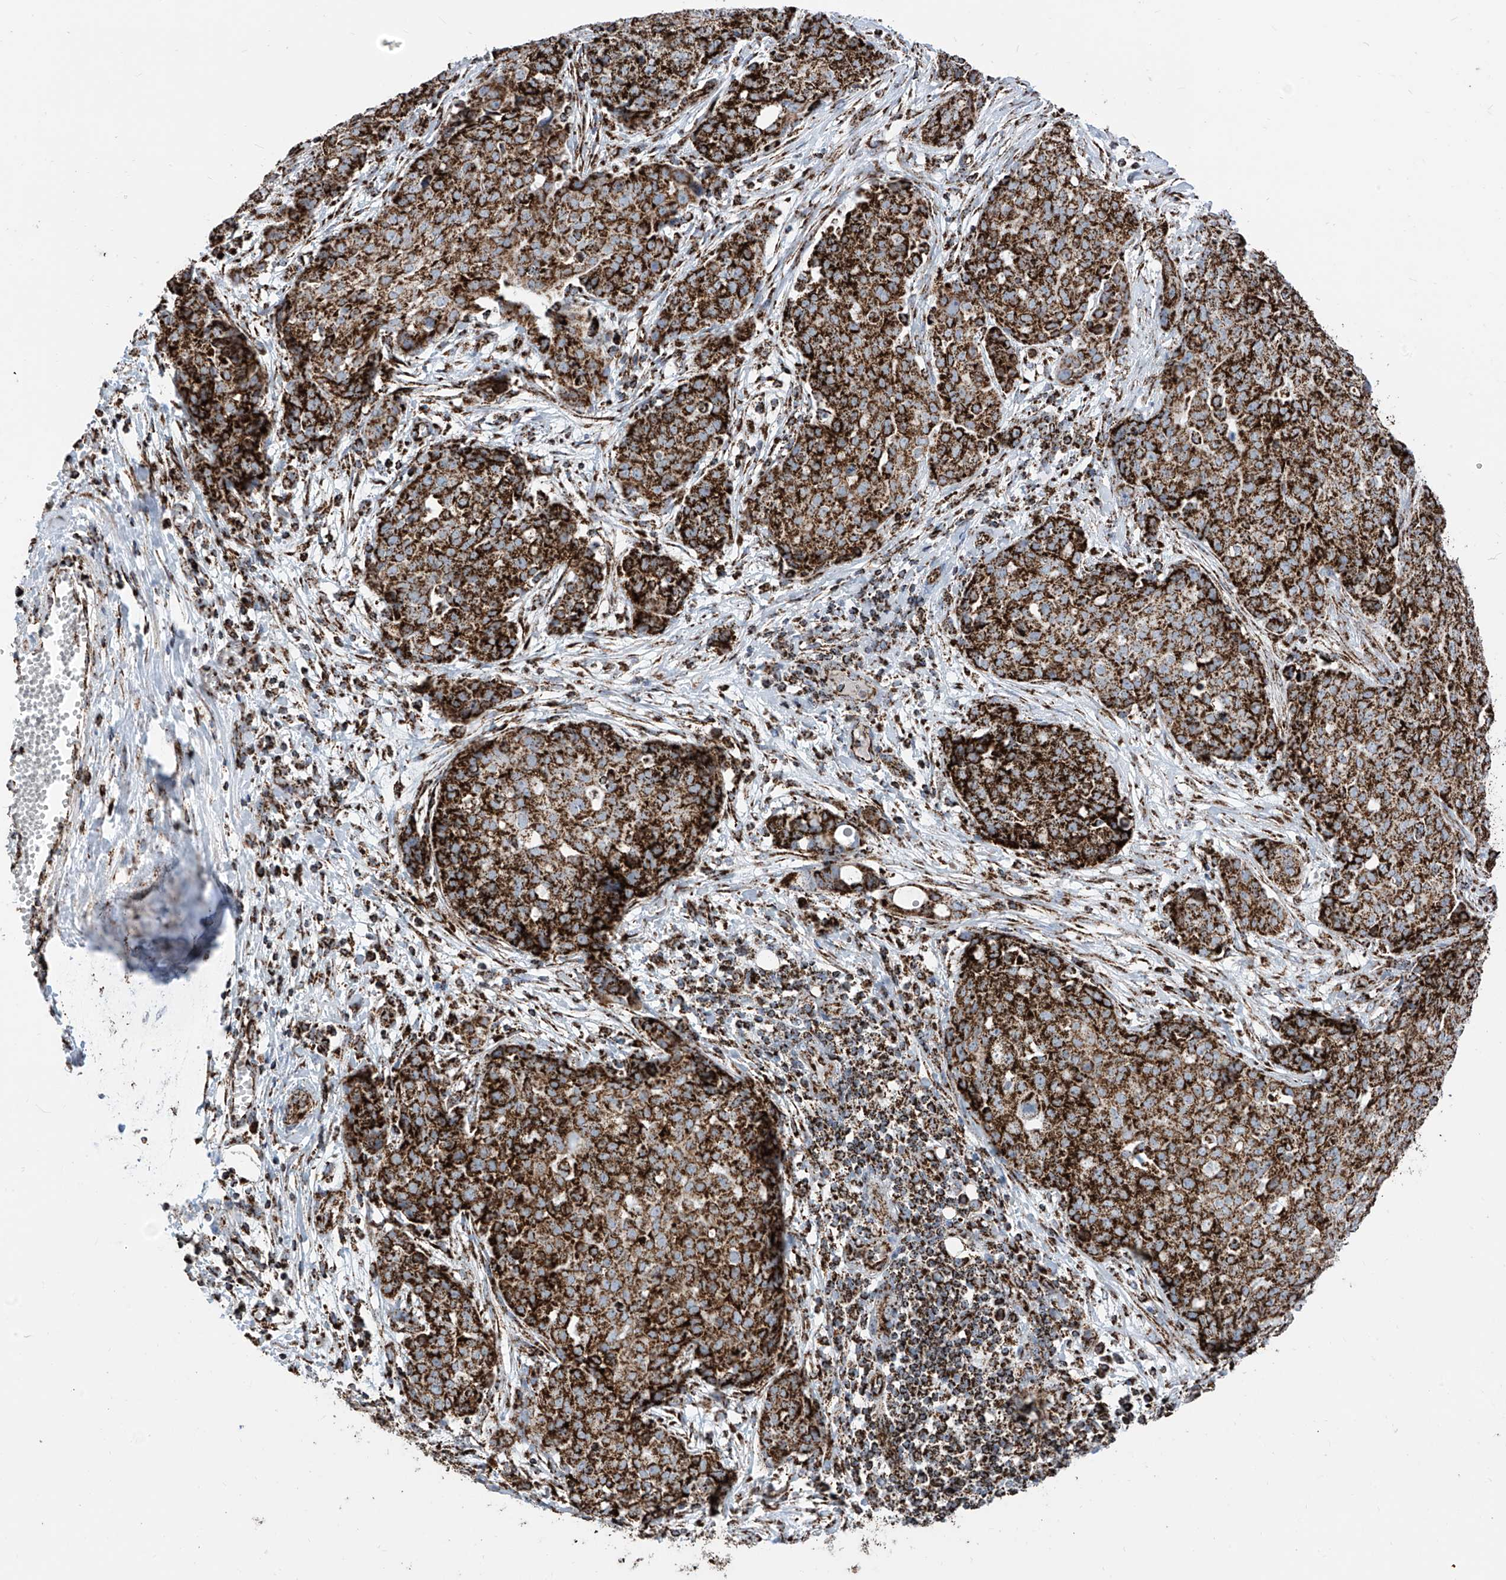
{"staining": {"intensity": "strong", "quantity": ">75%", "location": "cytoplasmic/membranous"}, "tissue": "ovarian cancer", "cell_type": "Tumor cells", "image_type": "cancer", "snomed": [{"axis": "morphology", "description": "Cystadenocarcinoma, serous, NOS"}, {"axis": "topography", "description": "Soft tissue"}, {"axis": "topography", "description": "Ovary"}], "caption": "The immunohistochemical stain shows strong cytoplasmic/membranous expression in tumor cells of ovarian cancer tissue.", "gene": "COX5B", "patient": {"sex": "female", "age": 57}}